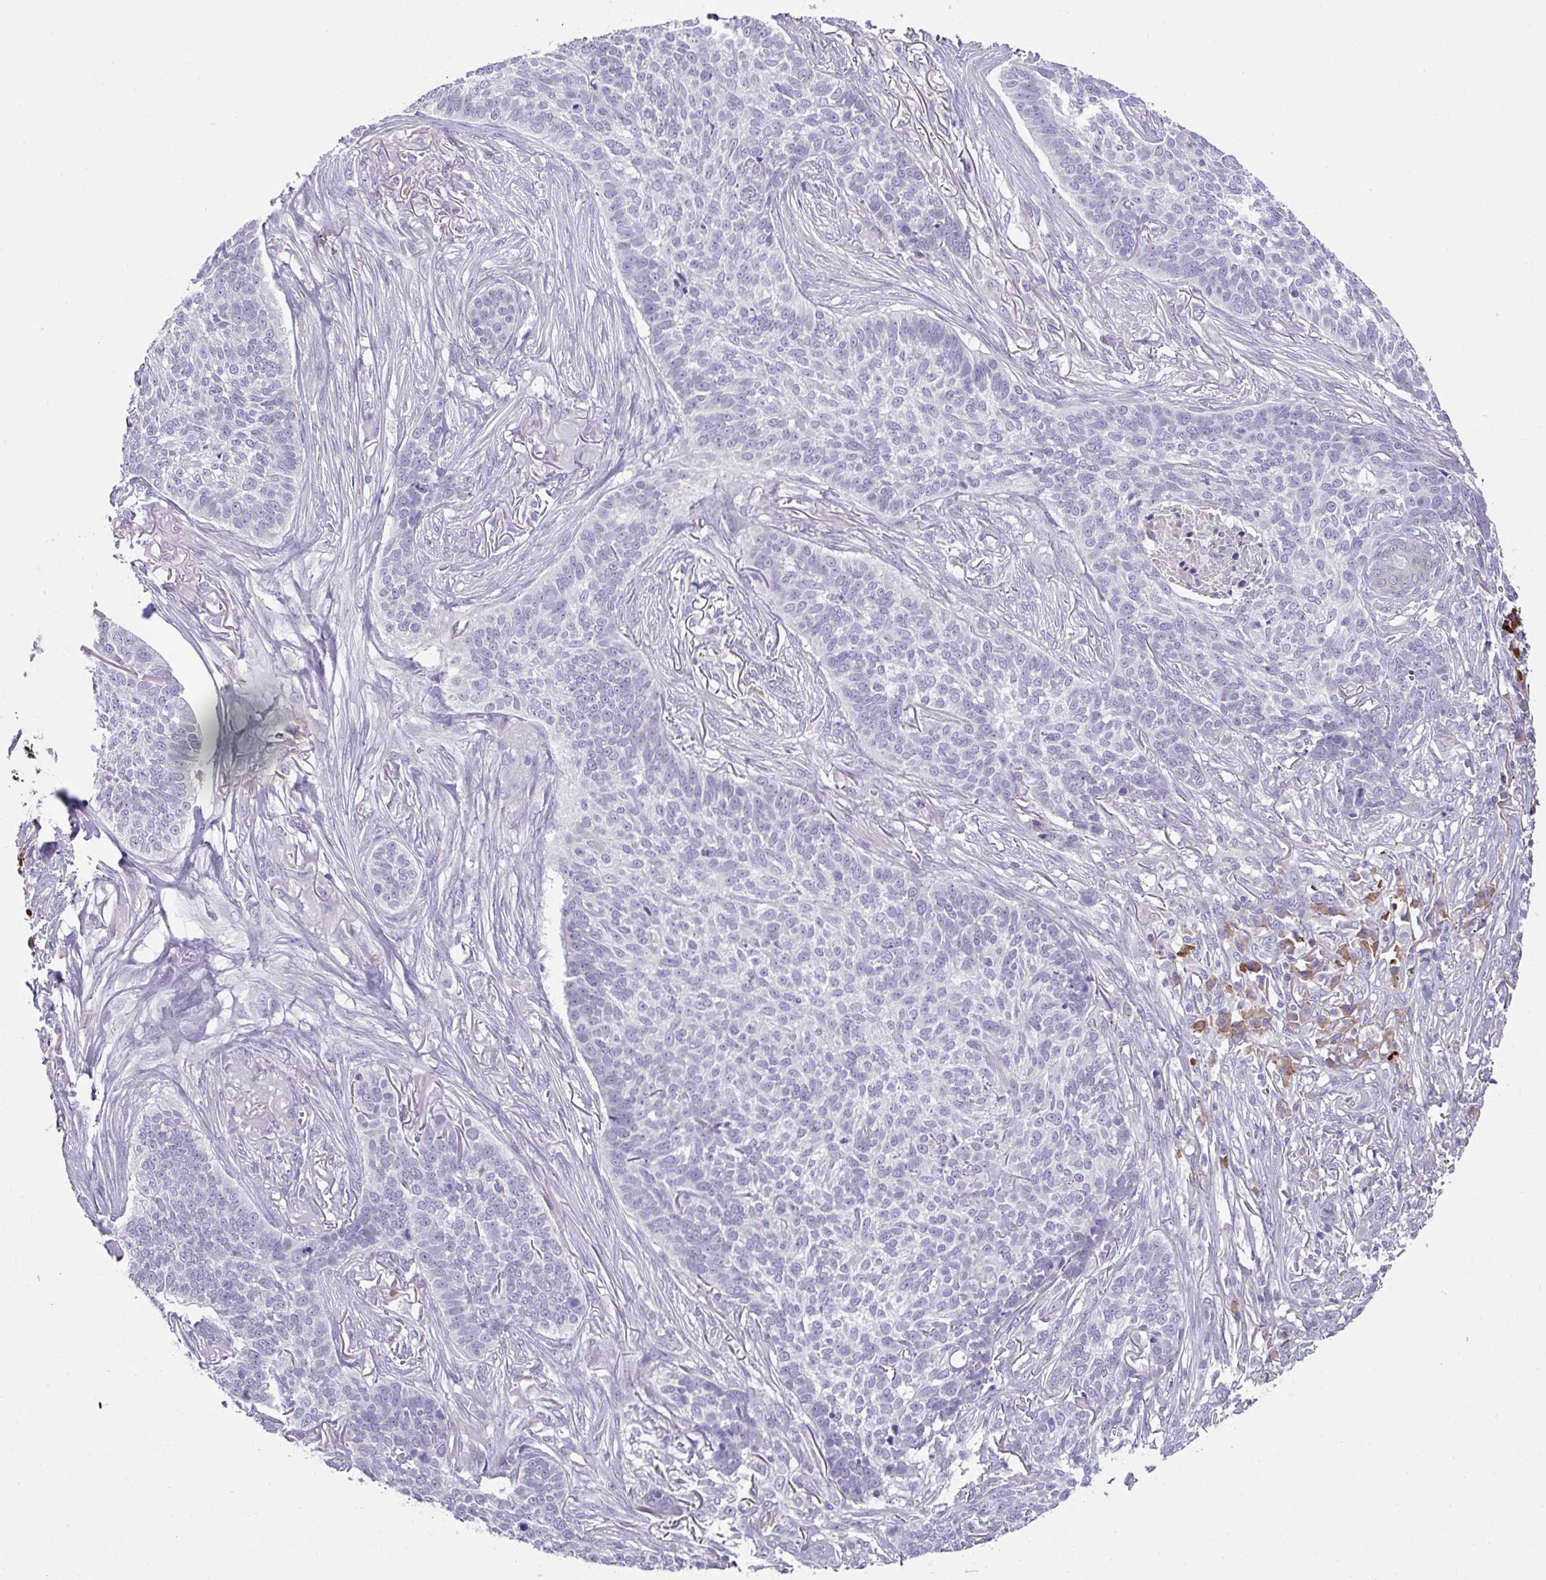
{"staining": {"intensity": "negative", "quantity": "none", "location": "none"}, "tissue": "skin cancer", "cell_type": "Tumor cells", "image_type": "cancer", "snomed": [{"axis": "morphology", "description": "Basal cell carcinoma"}, {"axis": "topography", "description": "Skin"}], "caption": "Skin basal cell carcinoma was stained to show a protein in brown. There is no significant expression in tumor cells. (DAB (3,3'-diaminobenzidine) immunohistochemistry (IHC) with hematoxylin counter stain).", "gene": "SLAMF6", "patient": {"sex": "male", "age": 85}}